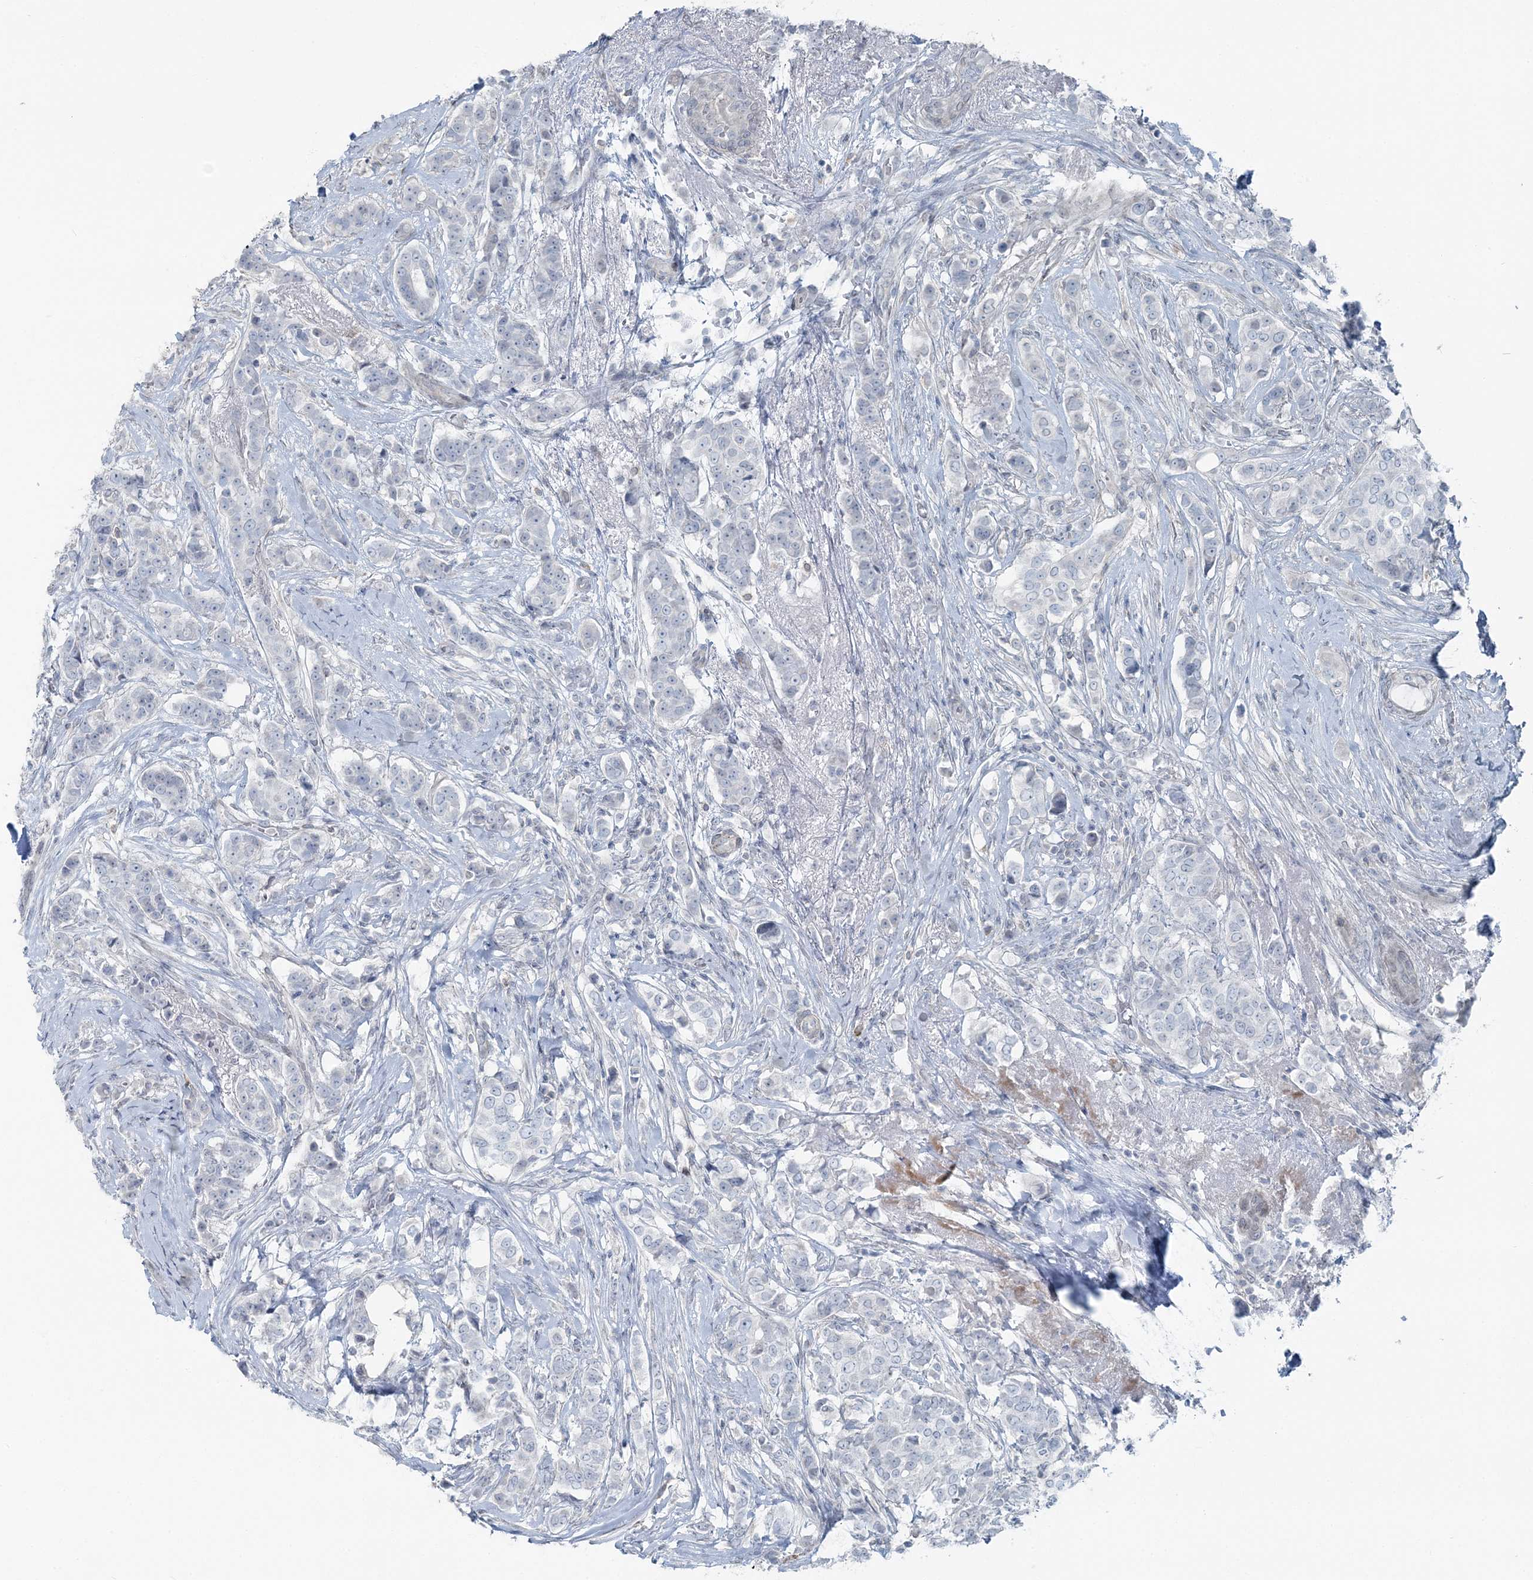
{"staining": {"intensity": "negative", "quantity": "none", "location": "none"}, "tissue": "breast cancer", "cell_type": "Tumor cells", "image_type": "cancer", "snomed": [{"axis": "morphology", "description": "Lobular carcinoma"}, {"axis": "topography", "description": "Breast"}], "caption": "Micrograph shows no protein positivity in tumor cells of lobular carcinoma (breast) tissue. Brightfield microscopy of IHC stained with DAB (3,3'-diaminobenzidine) (brown) and hematoxylin (blue), captured at high magnification.", "gene": "FBXL17", "patient": {"sex": "female", "age": 51}}